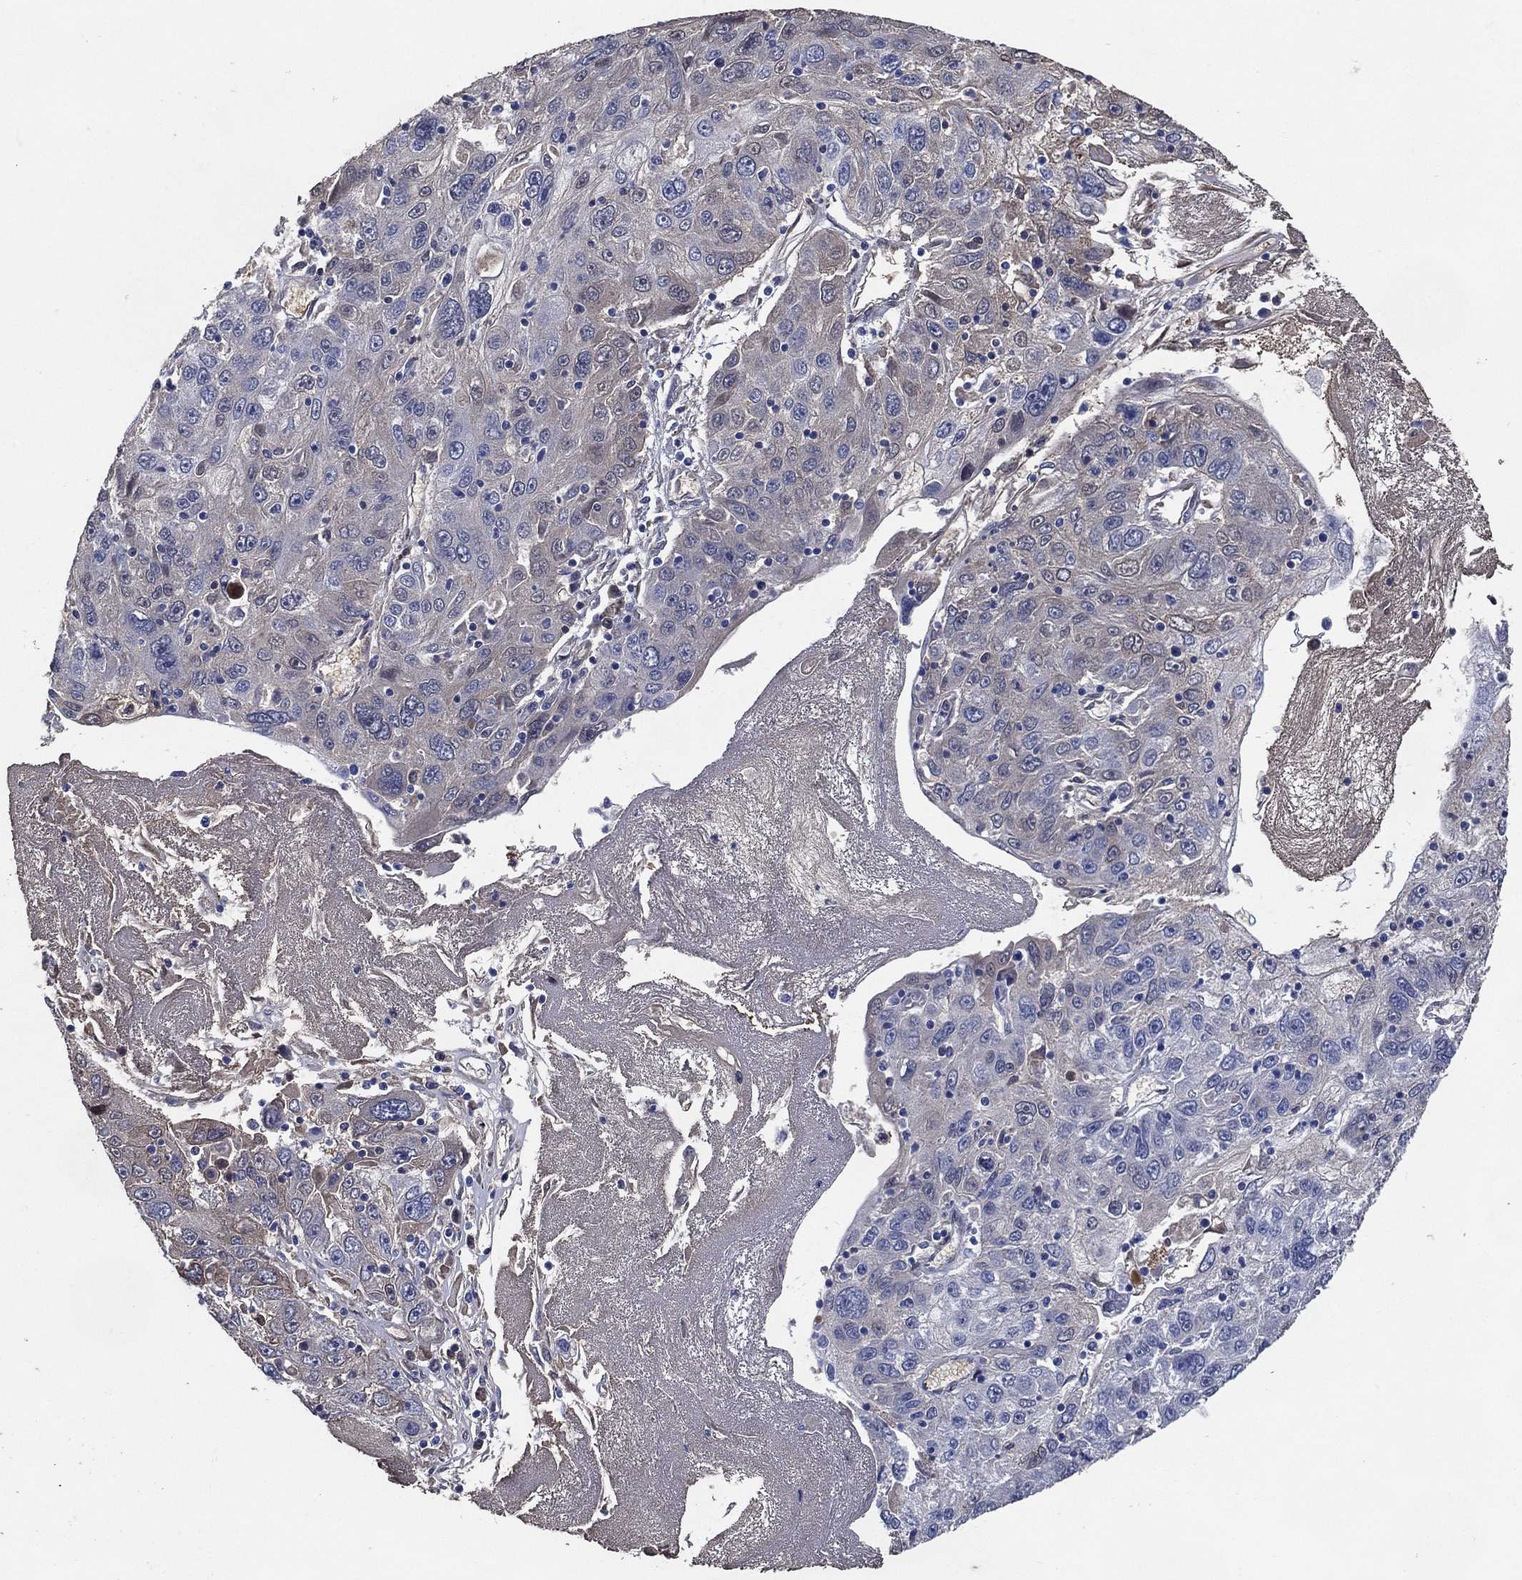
{"staining": {"intensity": "negative", "quantity": "none", "location": "none"}, "tissue": "stomach cancer", "cell_type": "Tumor cells", "image_type": "cancer", "snomed": [{"axis": "morphology", "description": "Adenocarcinoma, NOS"}, {"axis": "topography", "description": "Stomach"}], "caption": "Tumor cells are negative for protein expression in human stomach cancer.", "gene": "AK1", "patient": {"sex": "male", "age": 56}}